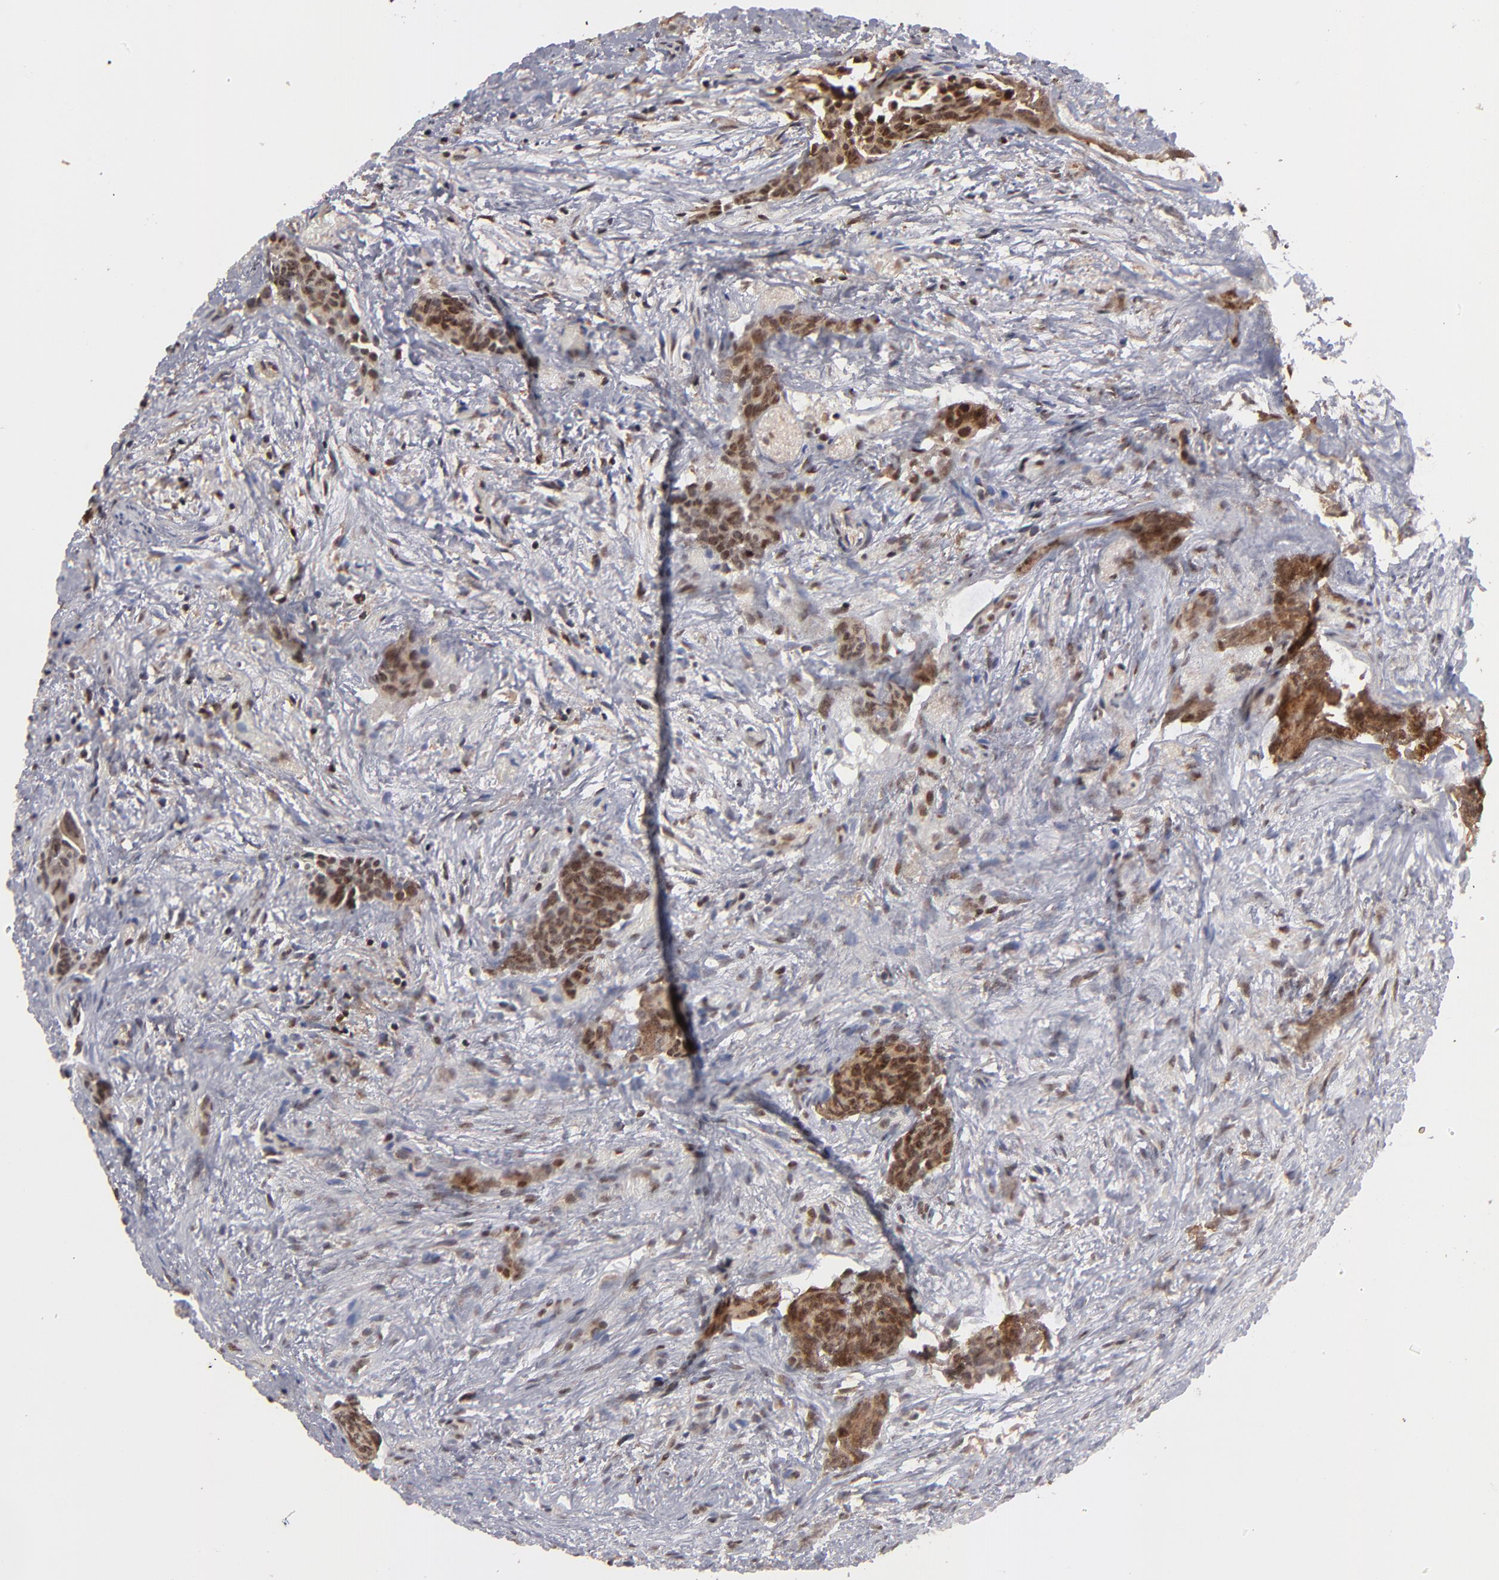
{"staining": {"intensity": "strong", "quantity": ">75%", "location": "cytoplasmic/membranous,nuclear"}, "tissue": "urothelial cancer", "cell_type": "Tumor cells", "image_type": "cancer", "snomed": [{"axis": "morphology", "description": "Urothelial carcinoma, High grade"}, {"axis": "topography", "description": "Urinary bladder"}], "caption": "Brown immunohistochemical staining in human urothelial cancer exhibits strong cytoplasmic/membranous and nuclear positivity in approximately >75% of tumor cells.", "gene": "RGS6", "patient": {"sex": "female", "age": 78}}